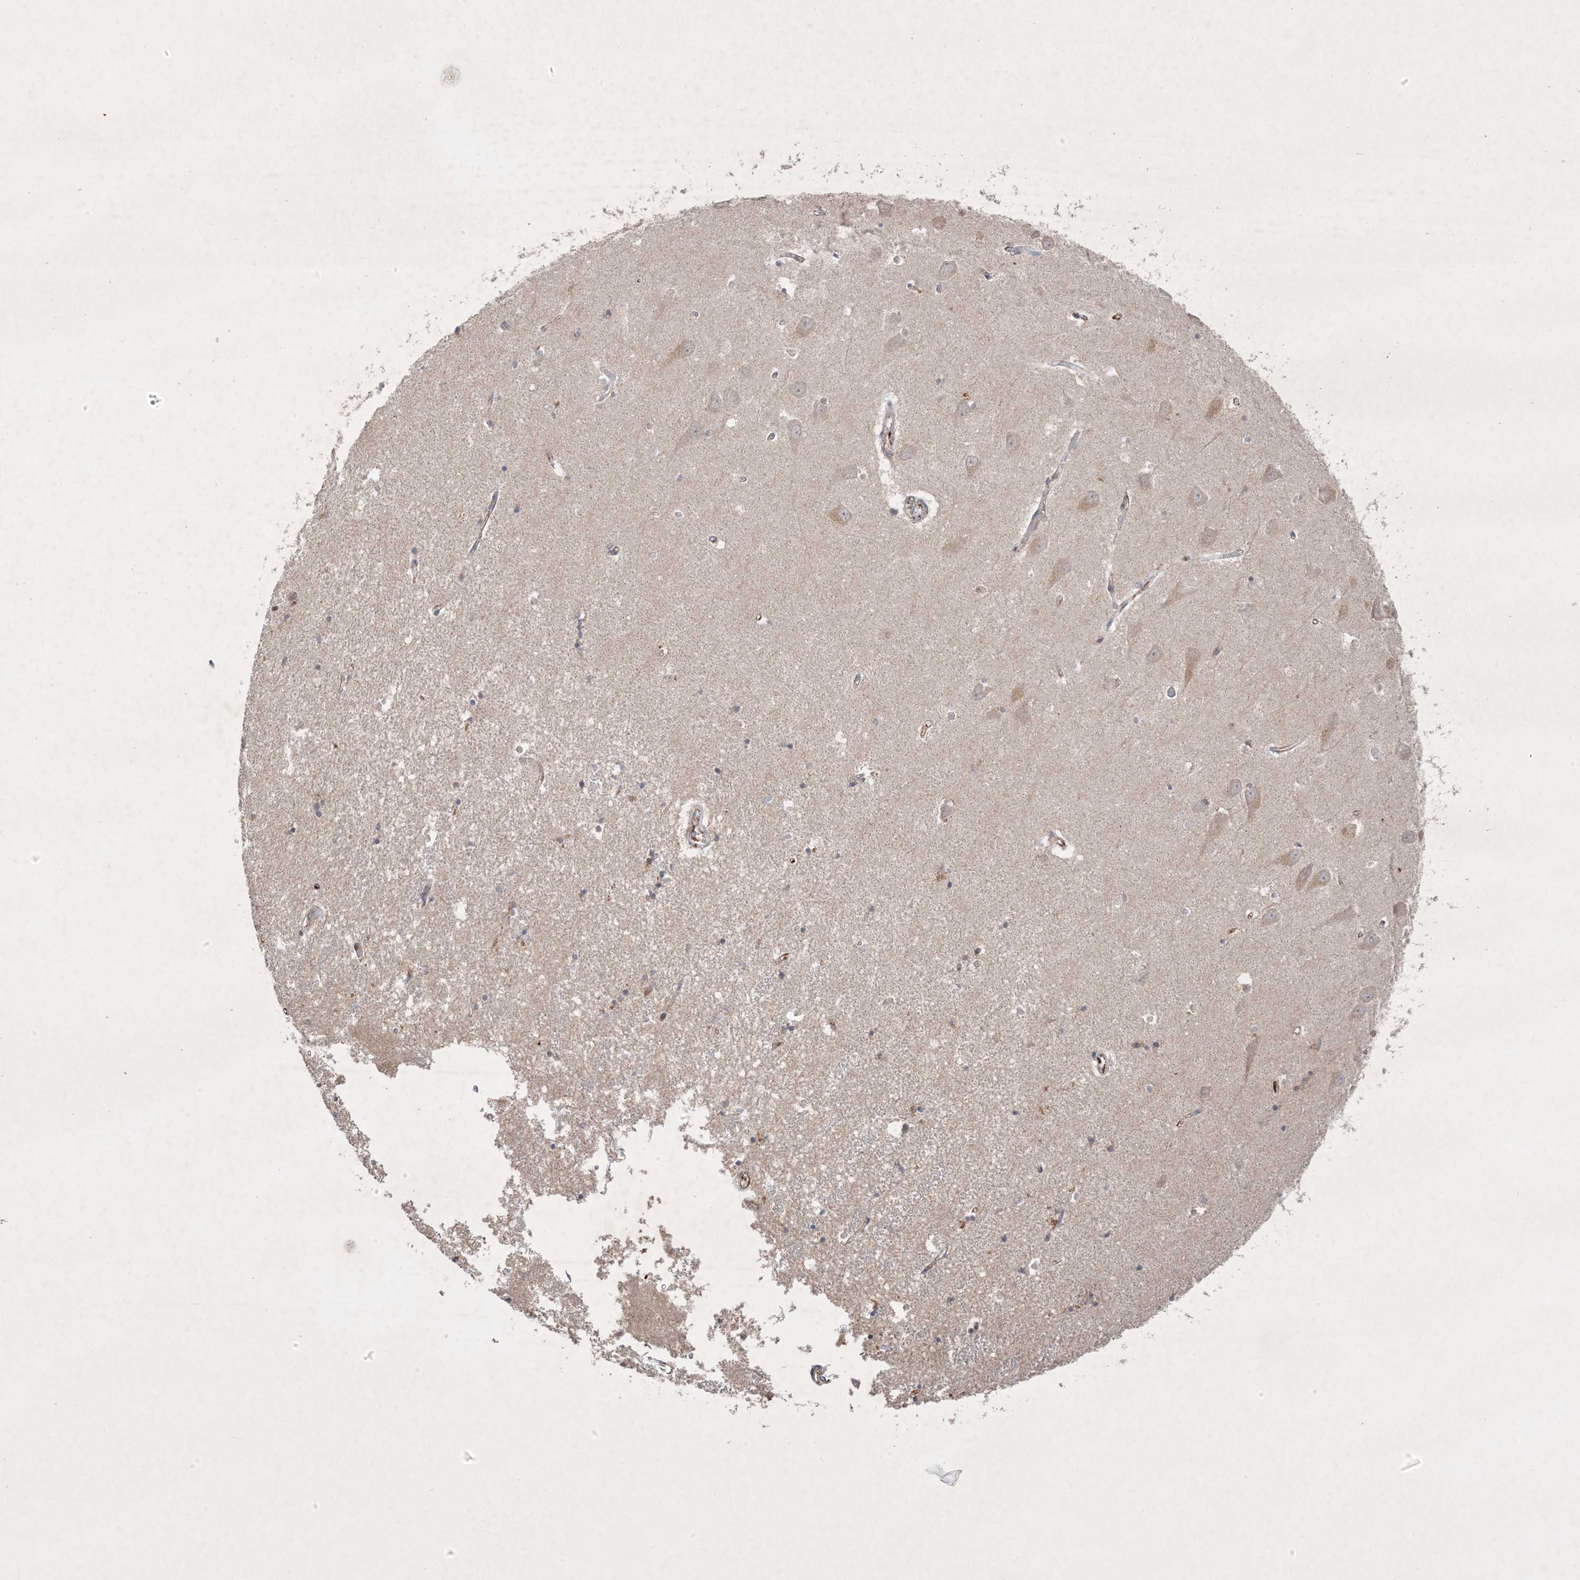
{"staining": {"intensity": "weak", "quantity": "25%-75%", "location": "cytoplasmic/membranous"}, "tissue": "hippocampus", "cell_type": "Glial cells", "image_type": "normal", "snomed": [{"axis": "morphology", "description": "Normal tissue, NOS"}, {"axis": "topography", "description": "Hippocampus"}], "caption": "Hippocampus stained with immunohistochemistry shows weak cytoplasmic/membranous positivity in approximately 25%-75% of glial cells.", "gene": "PRSS36", "patient": {"sex": "male", "age": 70}}